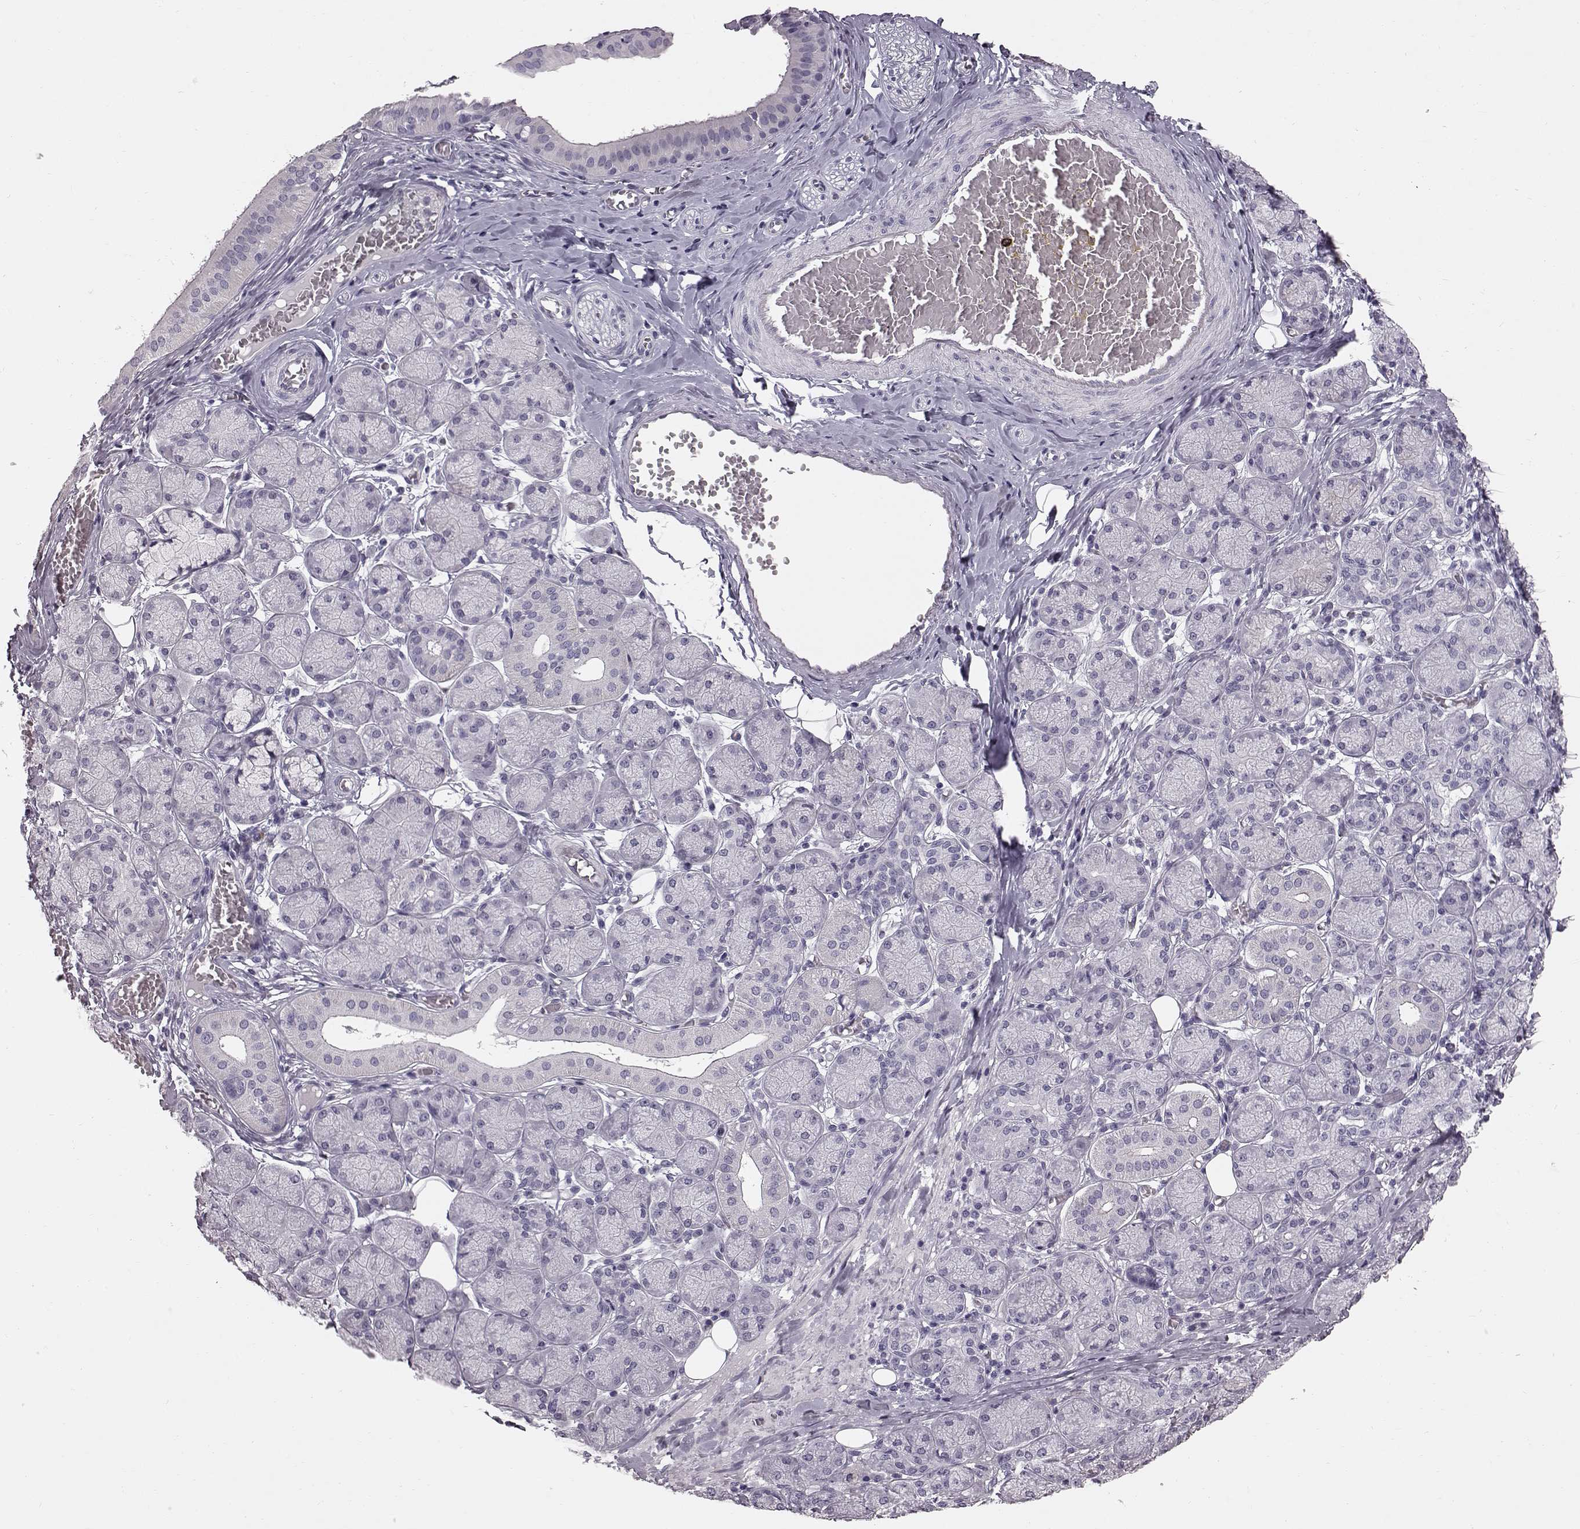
{"staining": {"intensity": "negative", "quantity": "none", "location": "none"}, "tissue": "salivary gland", "cell_type": "Glandular cells", "image_type": "normal", "snomed": [{"axis": "morphology", "description": "Normal tissue, NOS"}, {"axis": "topography", "description": "Salivary gland"}, {"axis": "topography", "description": "Peripheral nerve tissue"}], "caption": "Glandular cells are negative for protein expression in normal human salivary gland. (Immunohistochemistry (ihc), brightfield microscopy, high magnification).", "gene": "TCHHL1", "patient": {"sex": "female", "age": 24}}